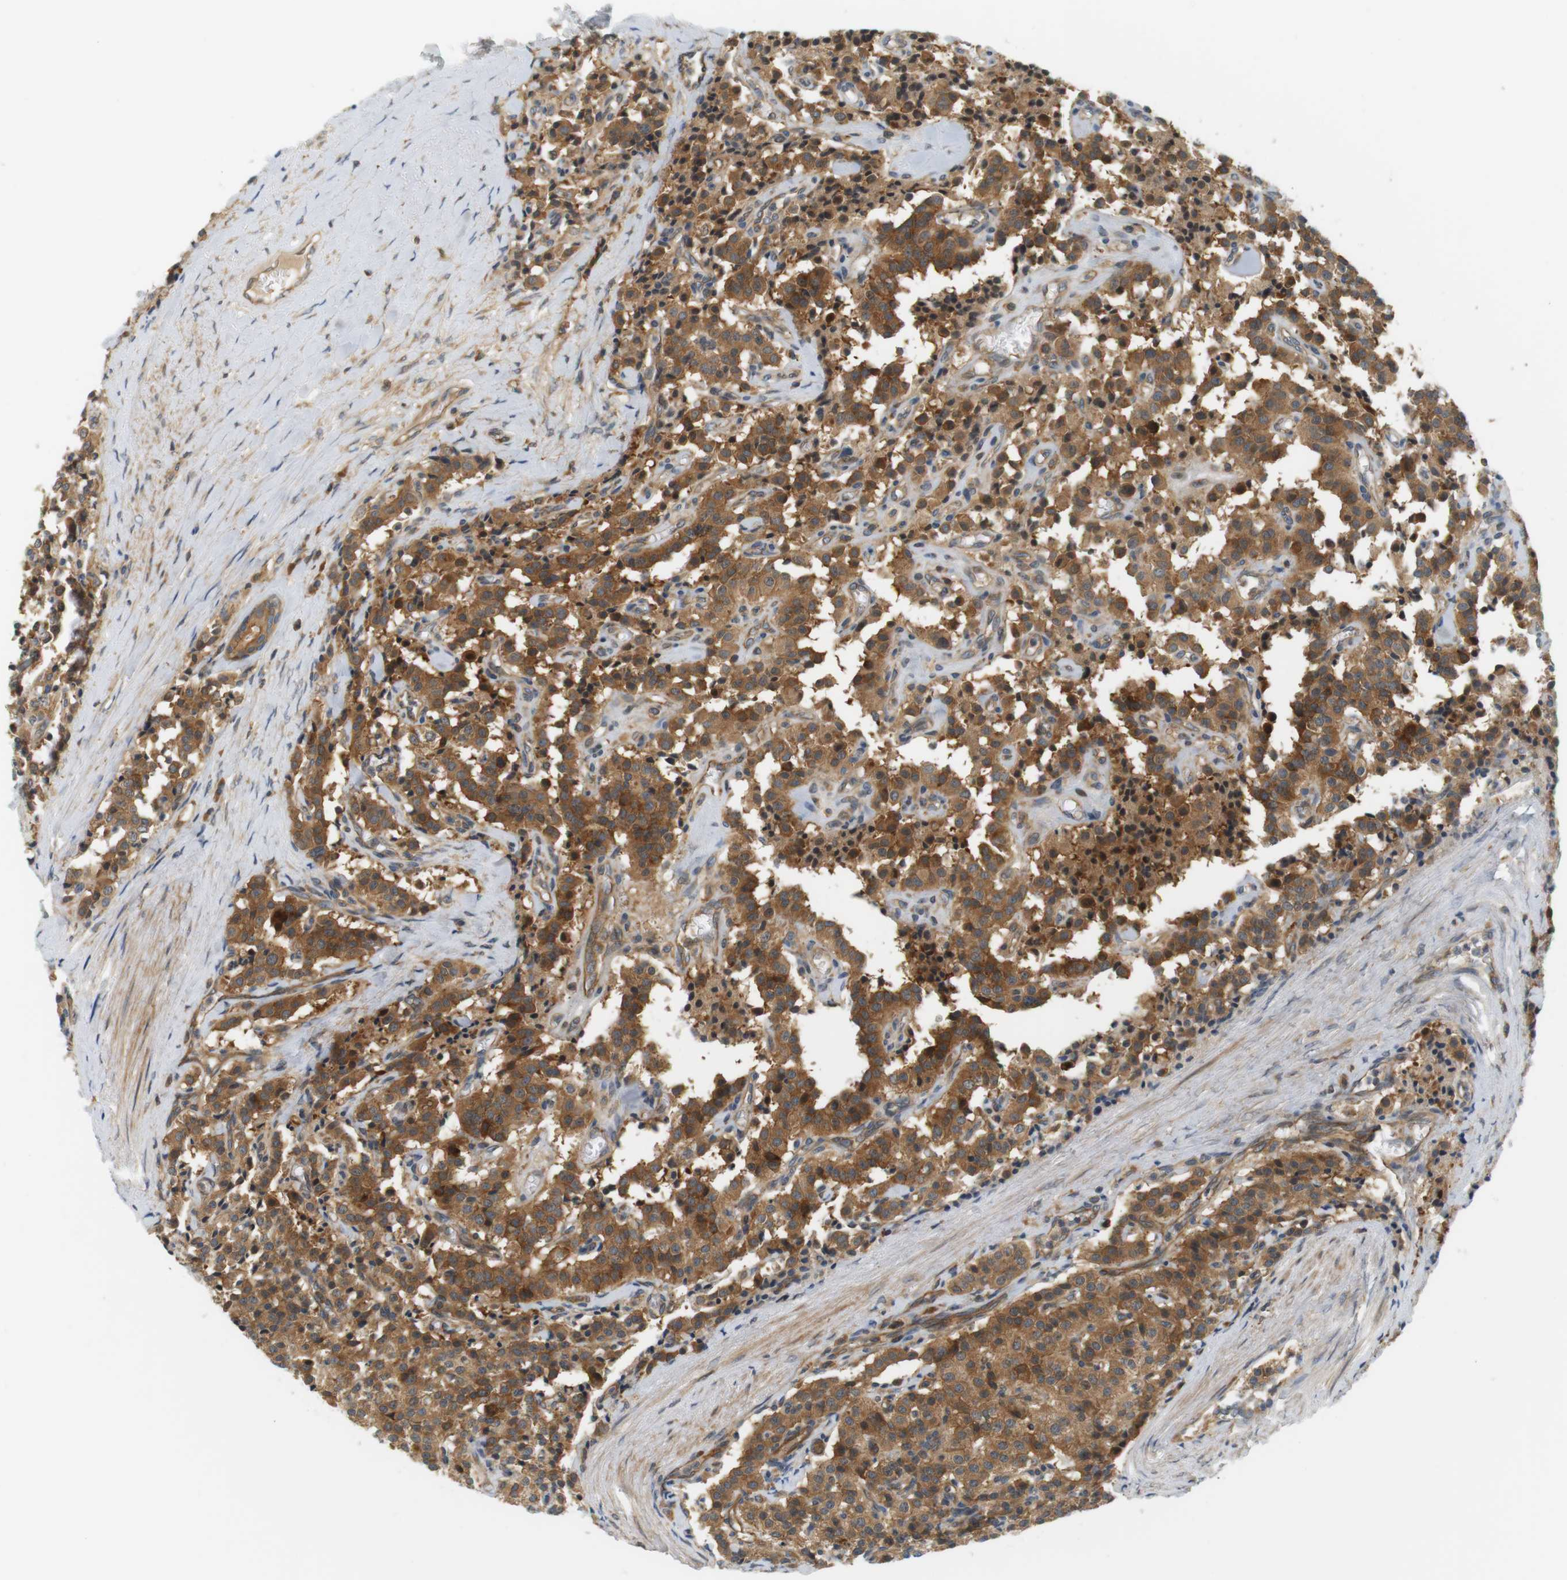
{"staining": {"intensity": "moderate", "quantity": ">75%", "location": "cytoplasmic/membranous"}, "tissue": "carcinoid", "cell_type": "Tumor cells", "image_type": "cancer", "snomed": [{"axis": "morphology", "description": "Carcinoid, malignant, NOS"}, {"axis": "topography", "description": "Lung"}], "caption": "Immunohistochemistry staining of malignant carcinoid, which demonstrates medium levels of moderate cytoplasmic/membranous expression in approximately >75% of tumor cells indicating moderate cytoplasmic/membranous protein staining. The staining was performed using DAB (3,3'-diaminobenzidine) (brown) for protein detection and nuclei were counterstained in hematoxylin (blue).", "gene": "SH3GLB1", "patient": {"sex": "male", "age": 30}}